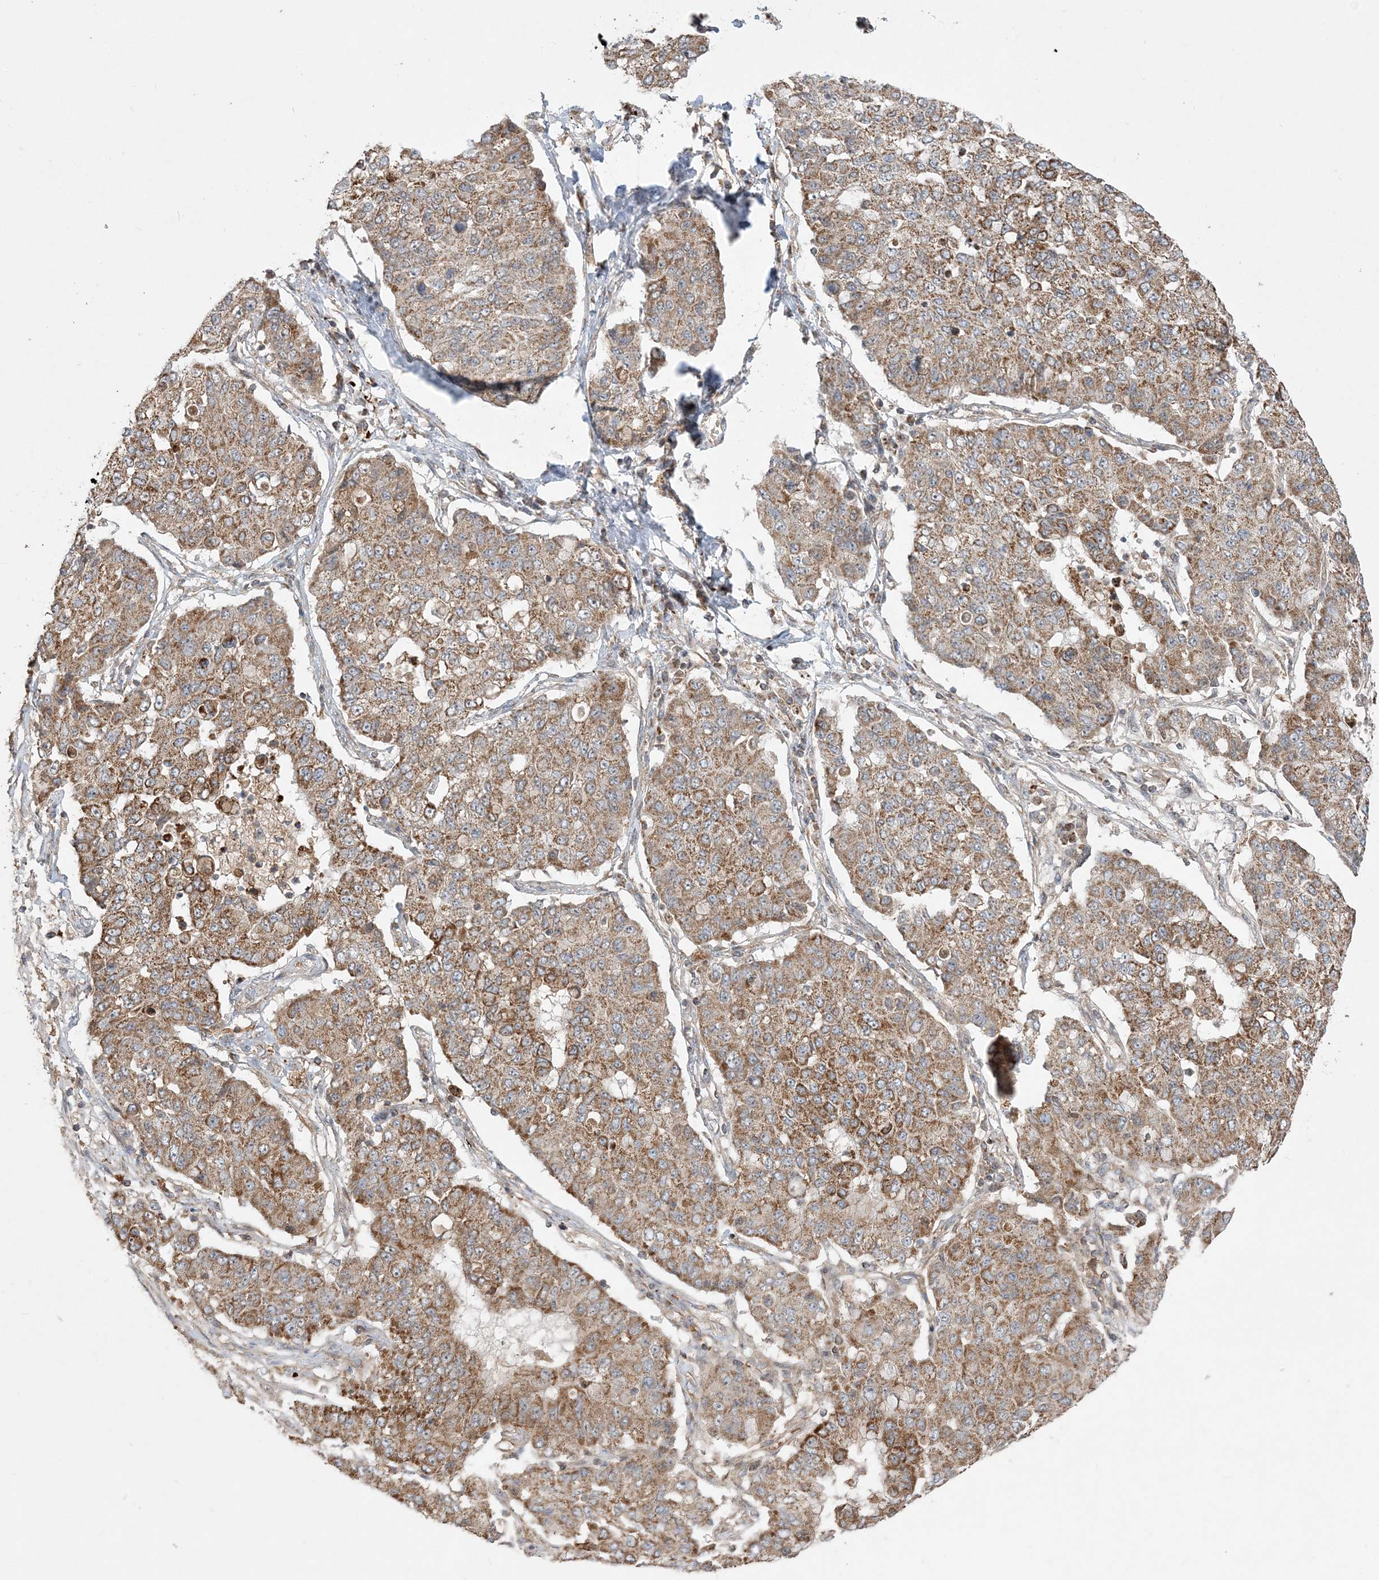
{"staining": {"intensity": "moderate", "quantity": ">75%", "location": "cytoplasmic/membranous"}, "tissue": "lung cancer", "cell_type": "Tumor cells", "image_type": "cancer", "snomed": [{"axis": "morphology", "description": "Squamous cell carcinoma, NOS"}, {"axis": "topography", "description": "Lung"}], "caption": "Protein analysis of lung cancer (squamous cell carcinoma) tissue displays moderate cytoplasmic/membranous staining in approximately >75% of tumor cells.", "gene": "SCLT1", "patient": {"sex": "male", "age": 74}}